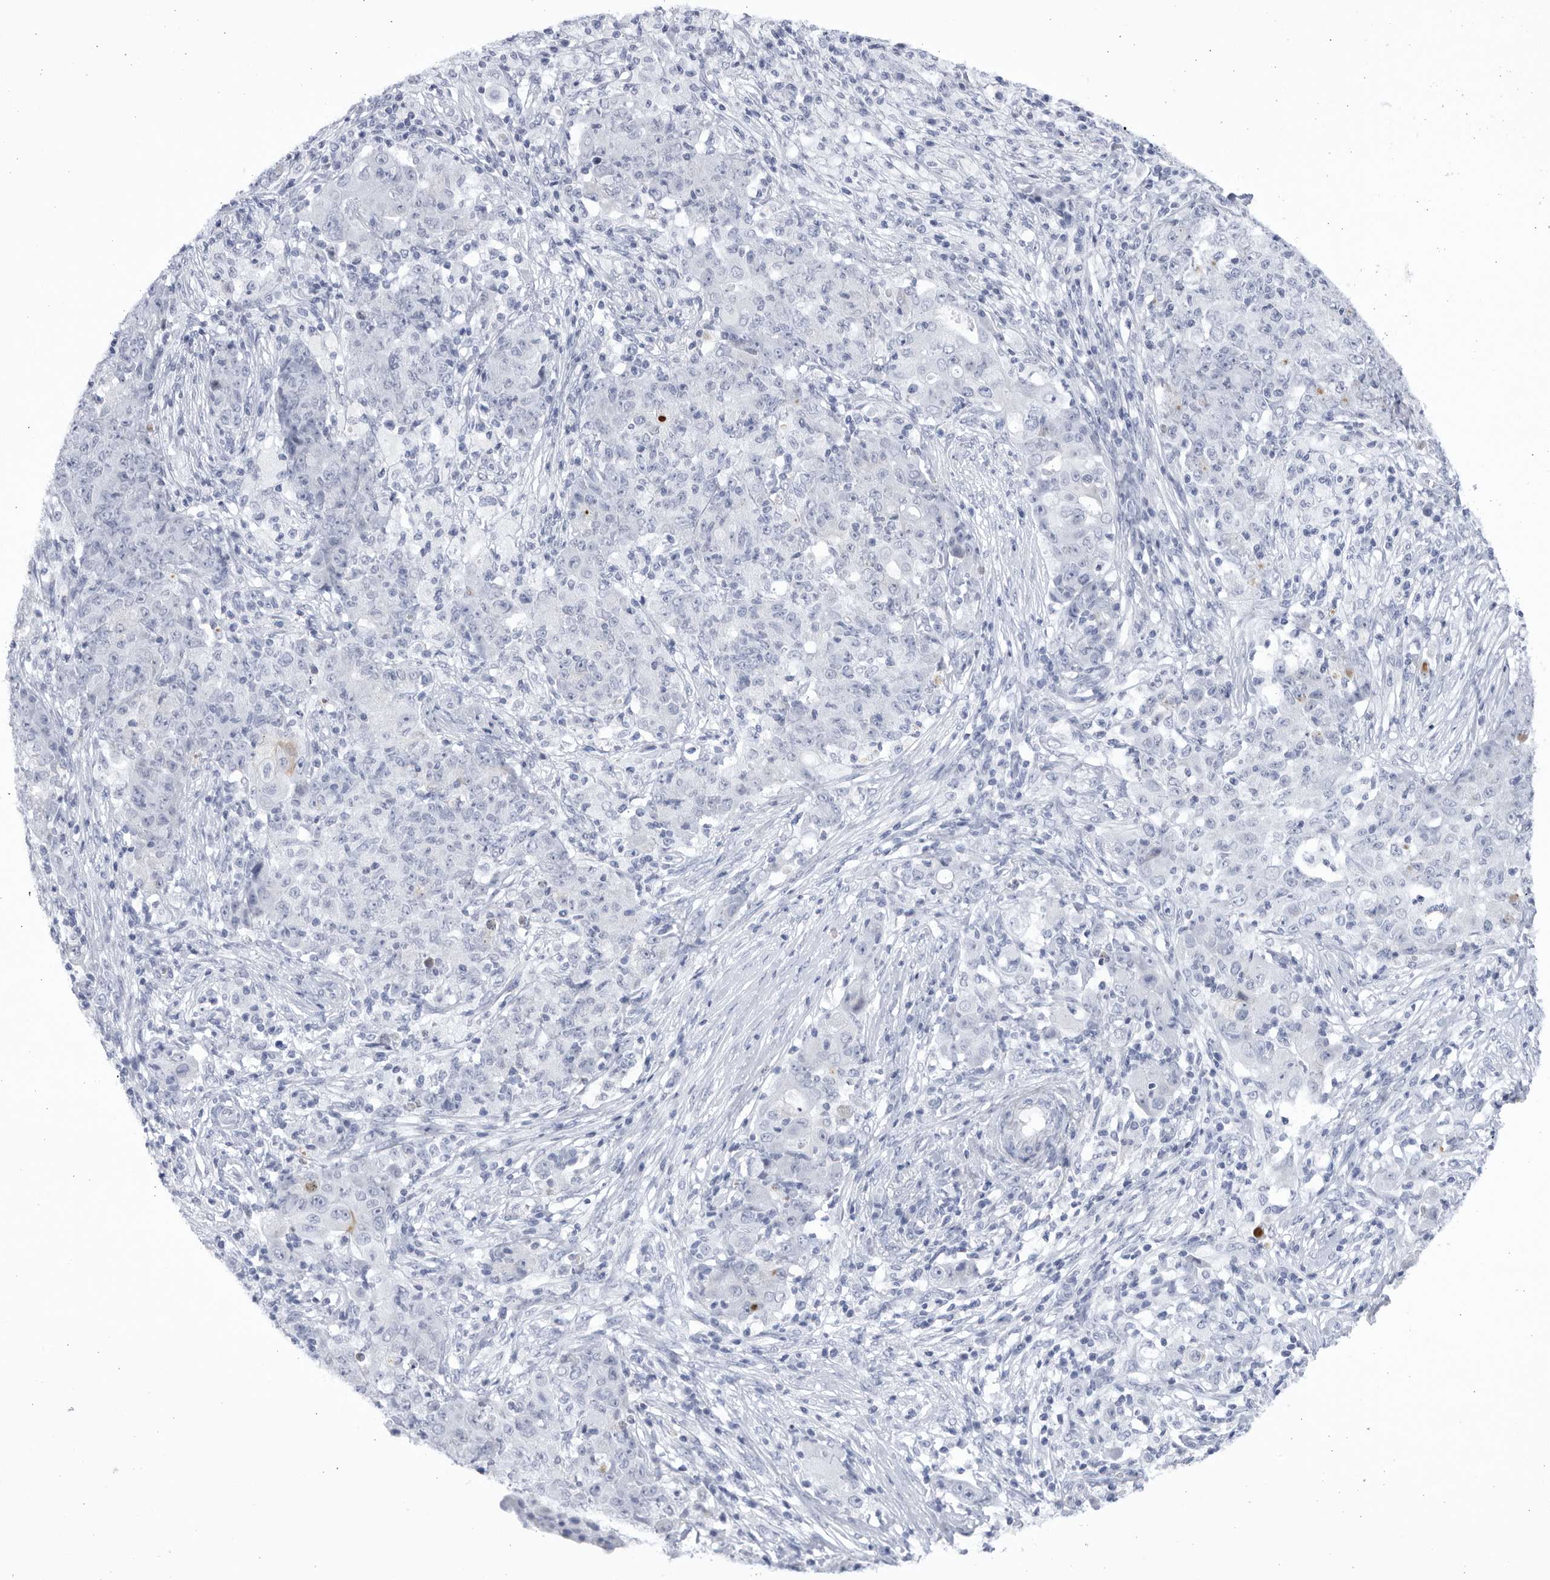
{"staining": {"intensity": "negative", "quantity": "none", "location": "none"}, "tissue": "ovarian cancer", "cell_type": "Tumor cells", "image_type": "cancer", "snomed": [{"axis": "morphology", "description": "Carcinoma, endometroid"}, {"axis": "topography", "description": "Ovary"}], "caption": "Tumor cells are negative for brown protein staining in ovarian cancer (endometroid carcinoma).", "gene": "CCDC181", "patient": {"sex": "female", "age": 42}}